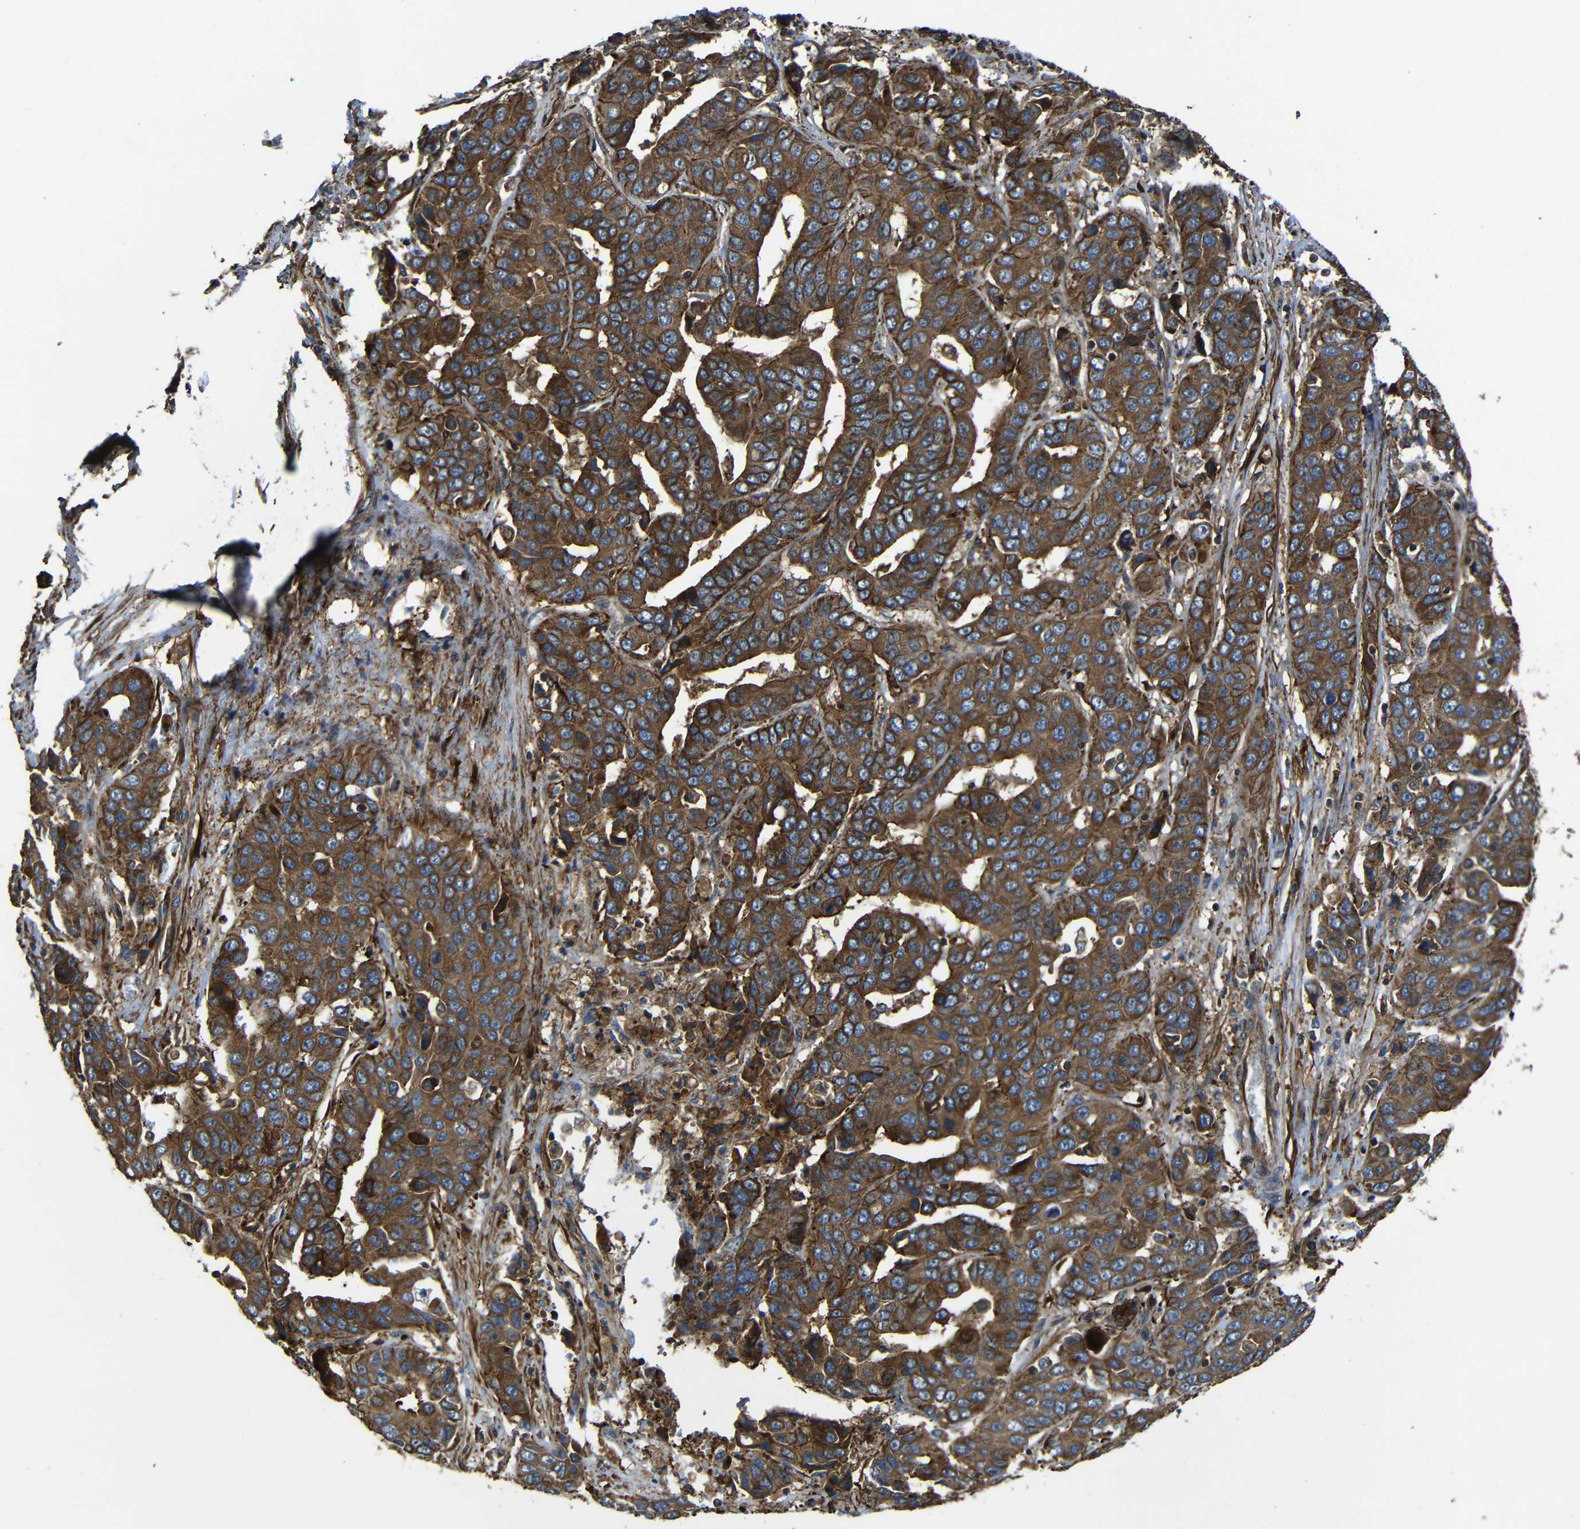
{"staining": {"intensity": "strong", "quantity": ">75%", "location": "cytoplasmic/membranous"}, "tissue": "liver cancer", "cell_type": "Tumor cells", "image_type": "cancer", "snomed": [{"axis": "morphology", "description": "Cholangiocarcinoma"}, {"axis": "topography", "description": "Liver"}], "caption": "Protein analysis of liver cancer tissue exhibits strong cytoplasmic/membranous positivity in approximately >75% of tumor cells.", "gene": "PTCH1", "patient": {"sex": "female", "age": 52}}